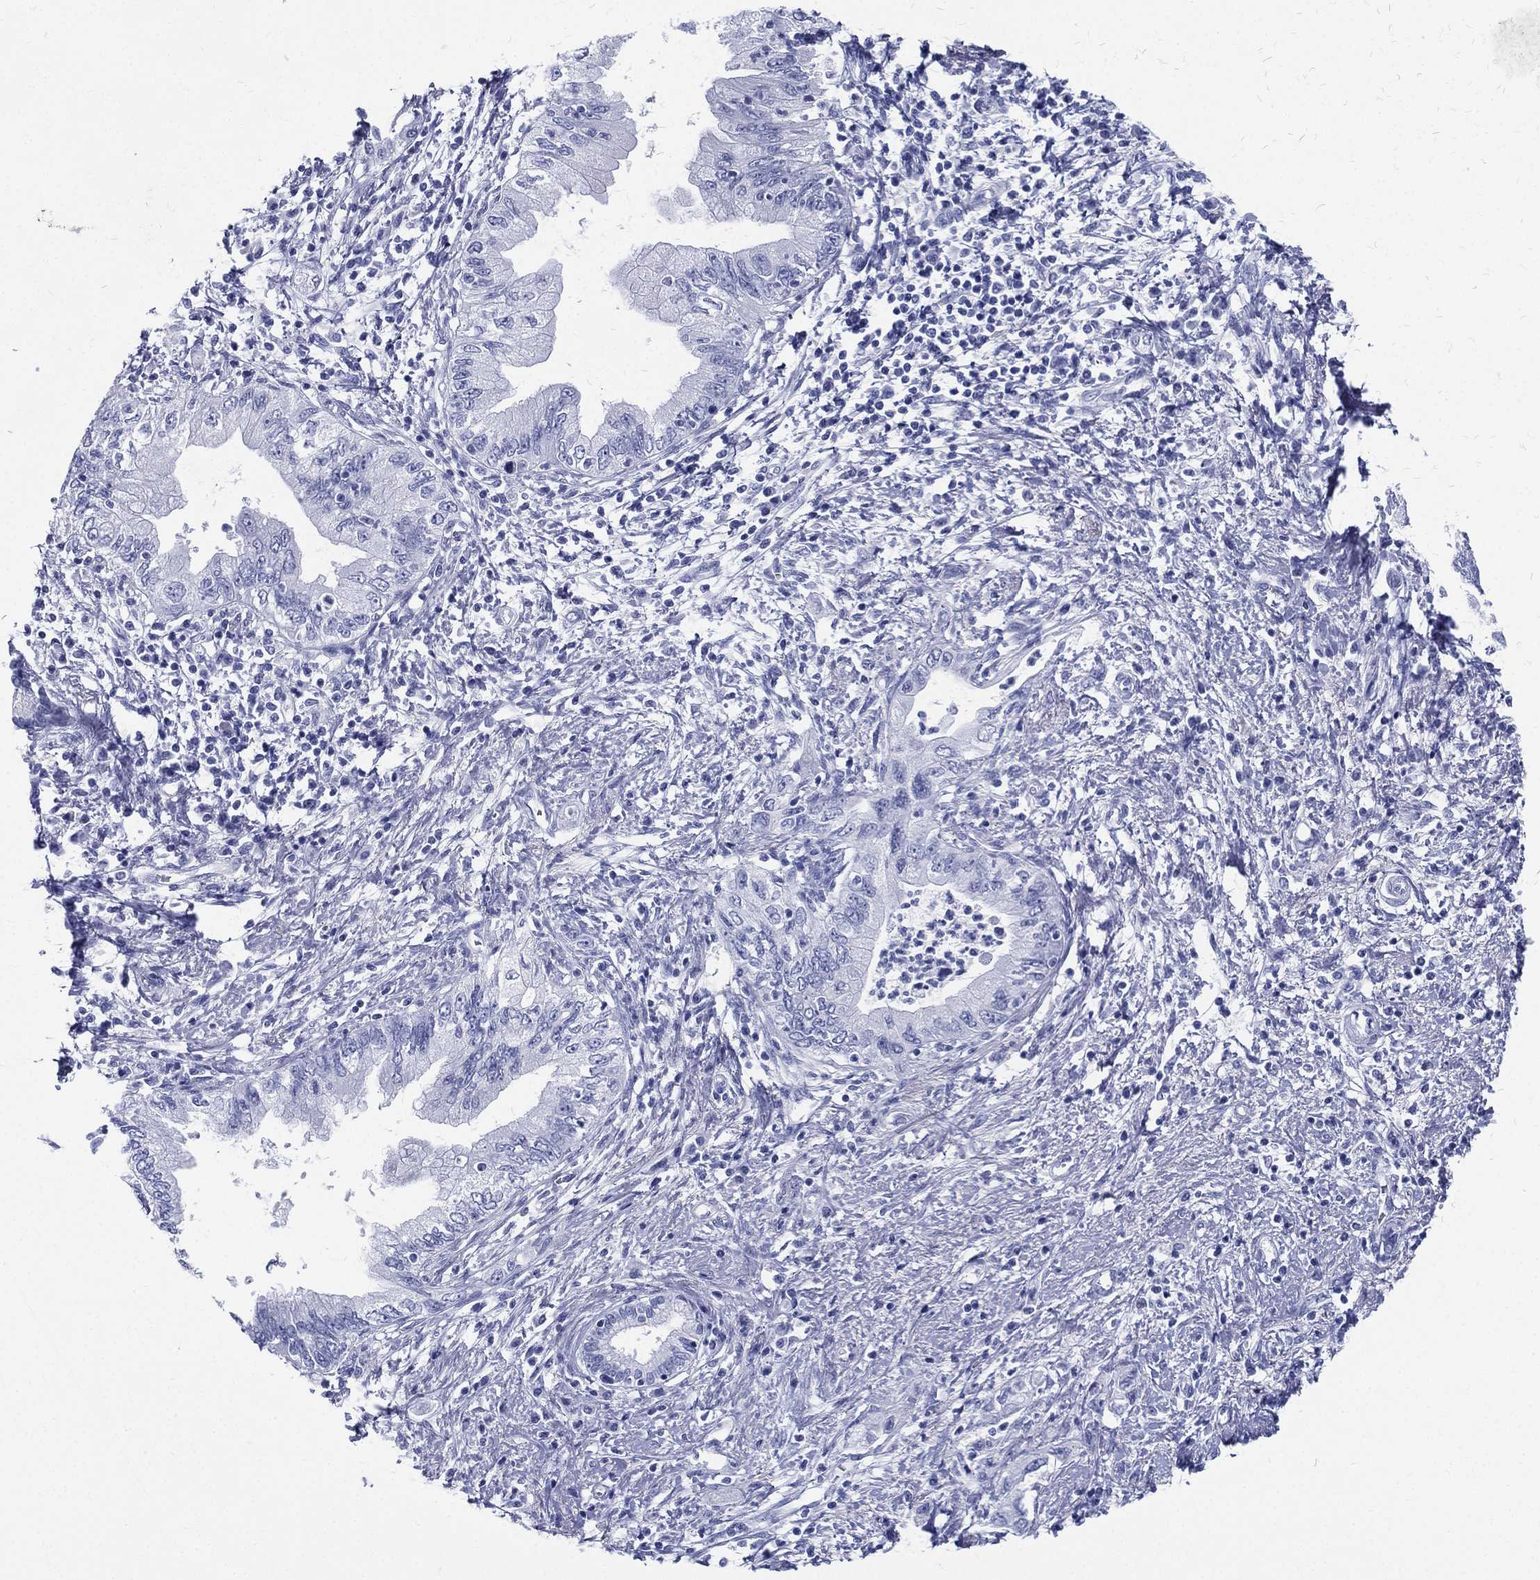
{"staining": {"intensity": "negative", "quantity": "none", "location": "none"}, "tissue": "pancreatic cancer", "cell_type": "Tumor cells", "image_type": "cancer", "snomed": [{"axis": "morphology", "description": "Adenocarcinoma, NOS"}, {"axis": "topography", "description": "Pancreas"}], "caption": "Immunohistochemical staining of human adenocarcinoma (pancreatic) displays no significant staining in tumor cells.", "gene": "RSPH4A", "patient": {"sex": "female", "age": 73}}